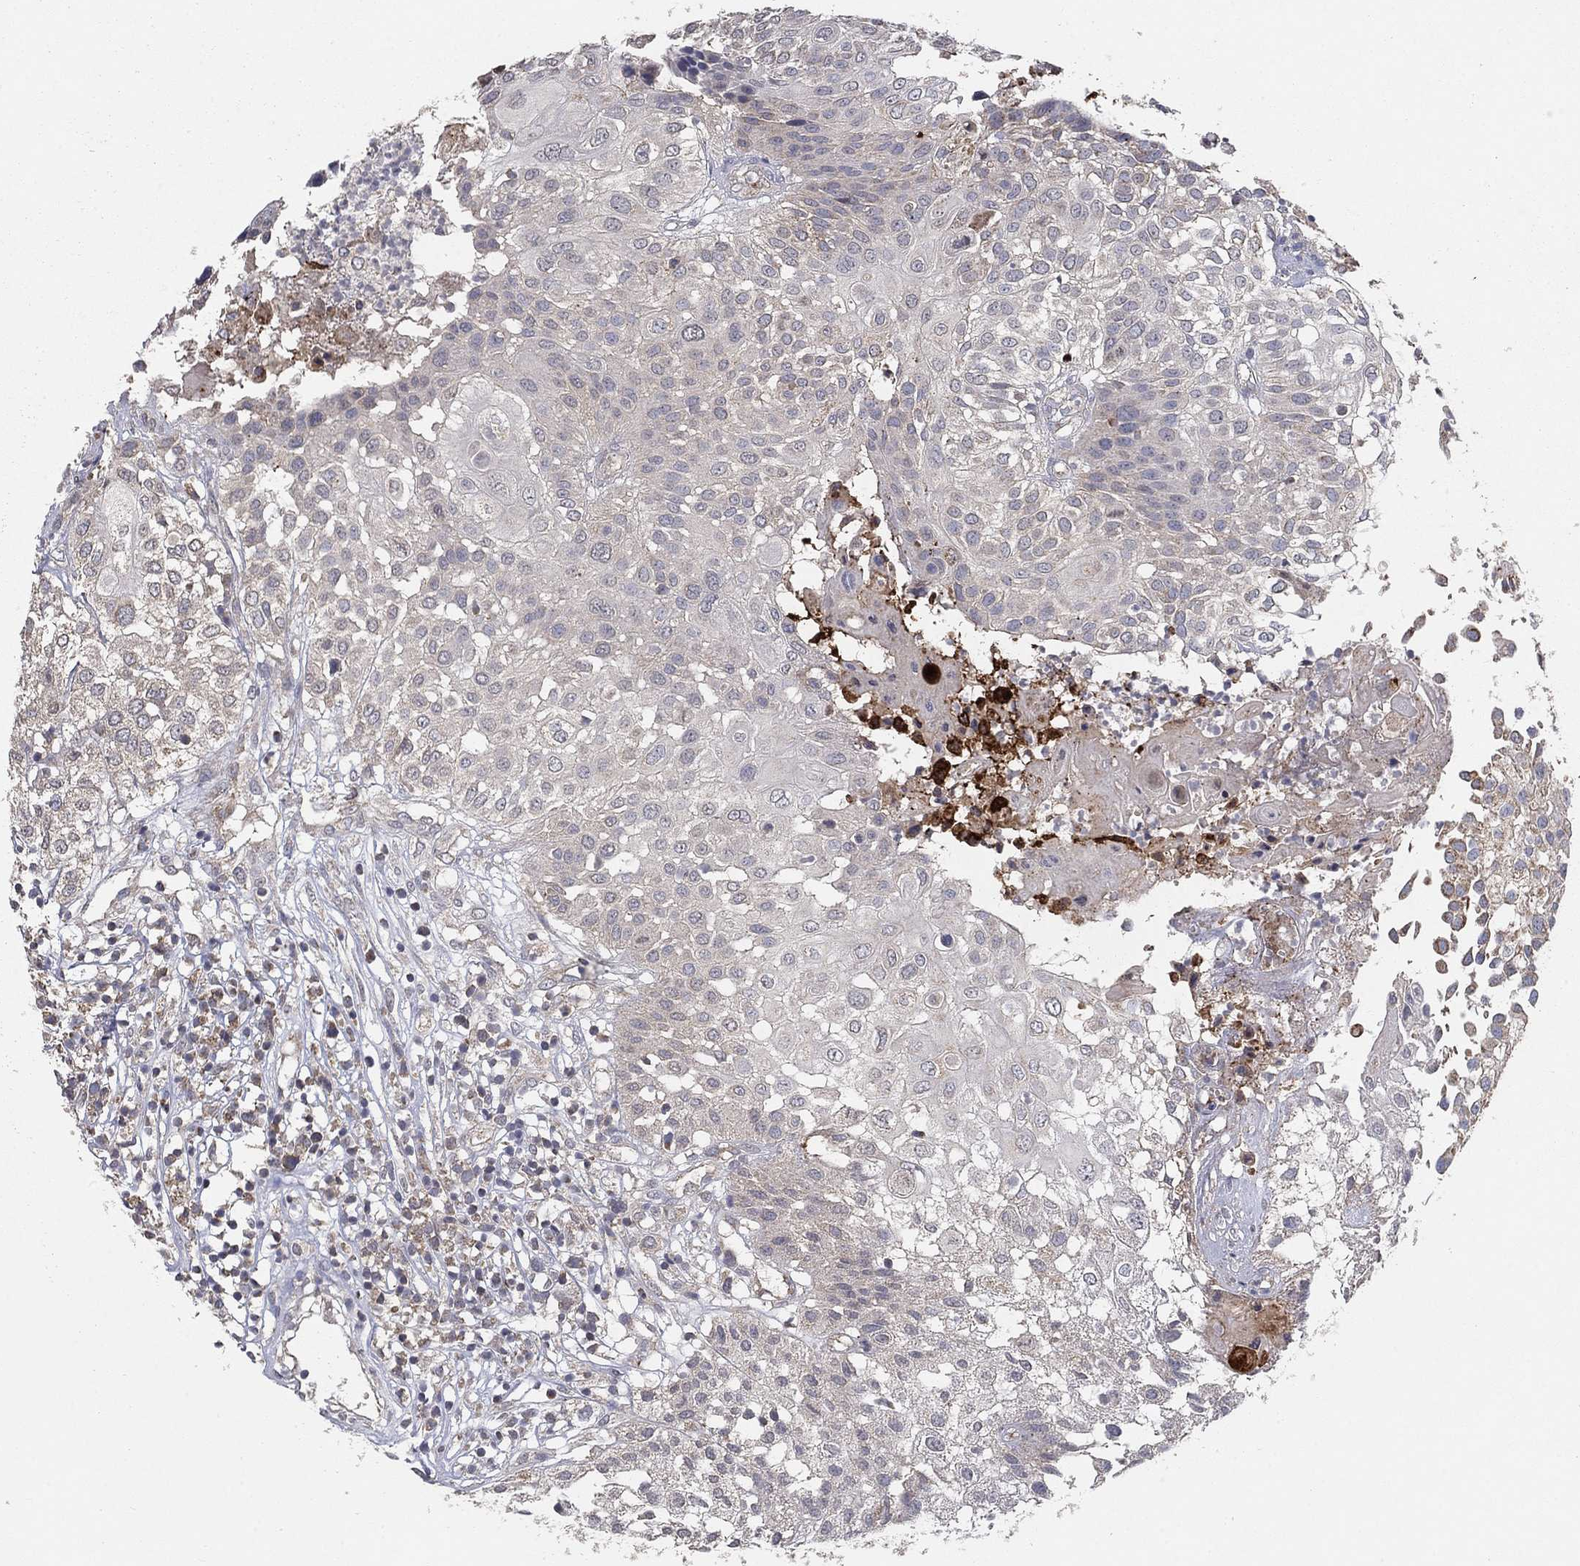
{"staining": {"intensity": "weak", "quantity": "<25%", "location": "cytoplasmic/membranous"}, "tissue": "urothelial cancer", "cell_type": "Tumor cells", "image_type": "cancer", "snomed": [{"axis": "morphology", "description": "Urothelial carcinoma, High grade"}, {"axis": "topography", "description": "Urinary bladder"}], "caption": "An image of human high-grade urothelial carcinoma is negative for staining in tumor cells.", "gene": "GPSM1", "patient": {"sex": "female", "age": 79}}